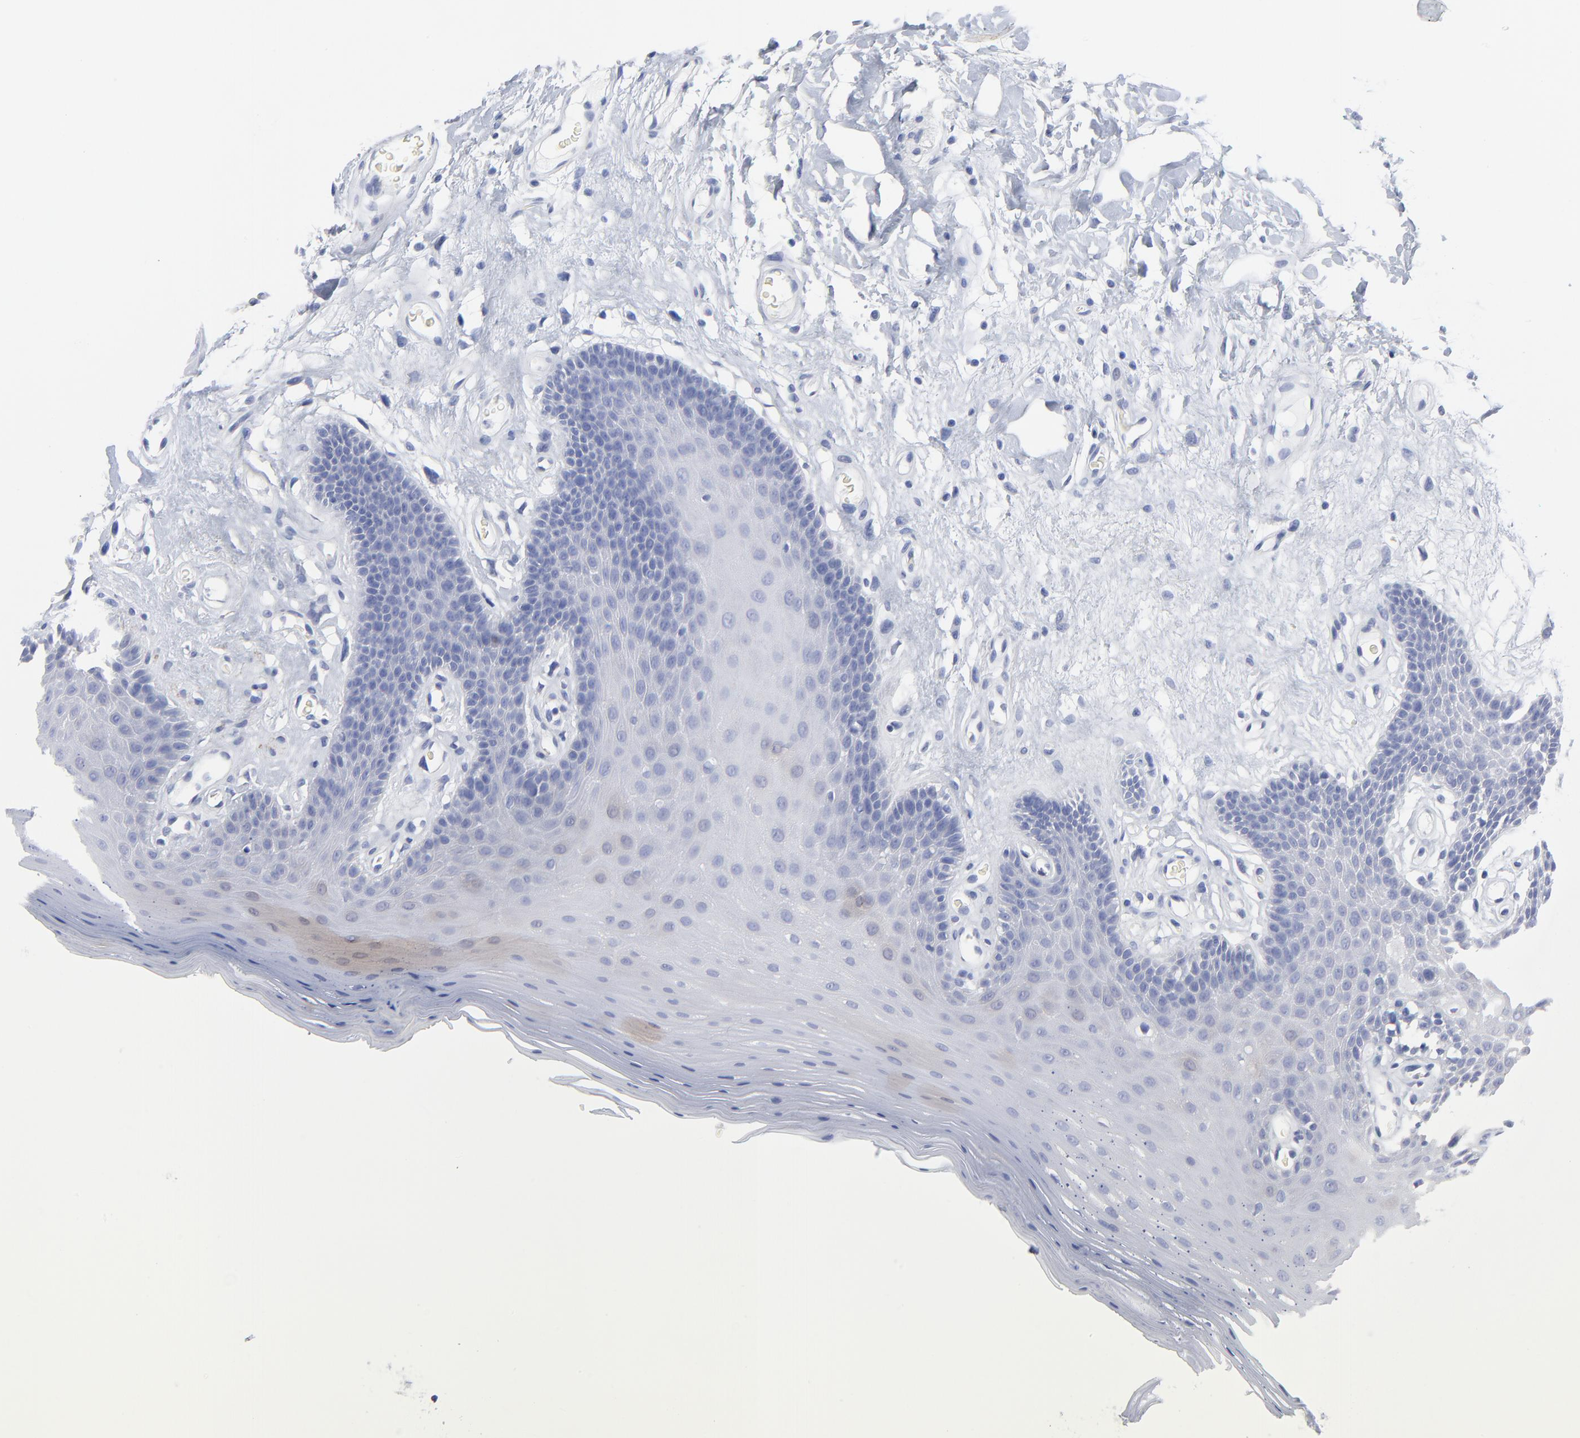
{"staining": {"intensity": "negative", "quantity": "none", "location": "none"}, "tissue": "oral mucosa", "cell_type": "Squamous epithelial cells", "image_type": "normal", "snomed": [{"axis": "morphology", "description": "Normal tissue, NOS"}, {"axis": "morphology", "description": "Squamous cell carcinoma, NOS"}, {"axis": "topography", "description": "Skeletal muscle"}, {"axis": "topography", "description": "Oral tissue"}, {"axis": "topography", "description": "Head-Neck"}], "caption": "This photomicrograph is of normal oral mucosa stained with immunohistochemistry (IHC) to label a protein in brown with the nuclei are counter-stained blue. There is no staining in squamous epithelial cells.", "gene": "CNTN3", "patient": {"sex": "male", "age": 71}}